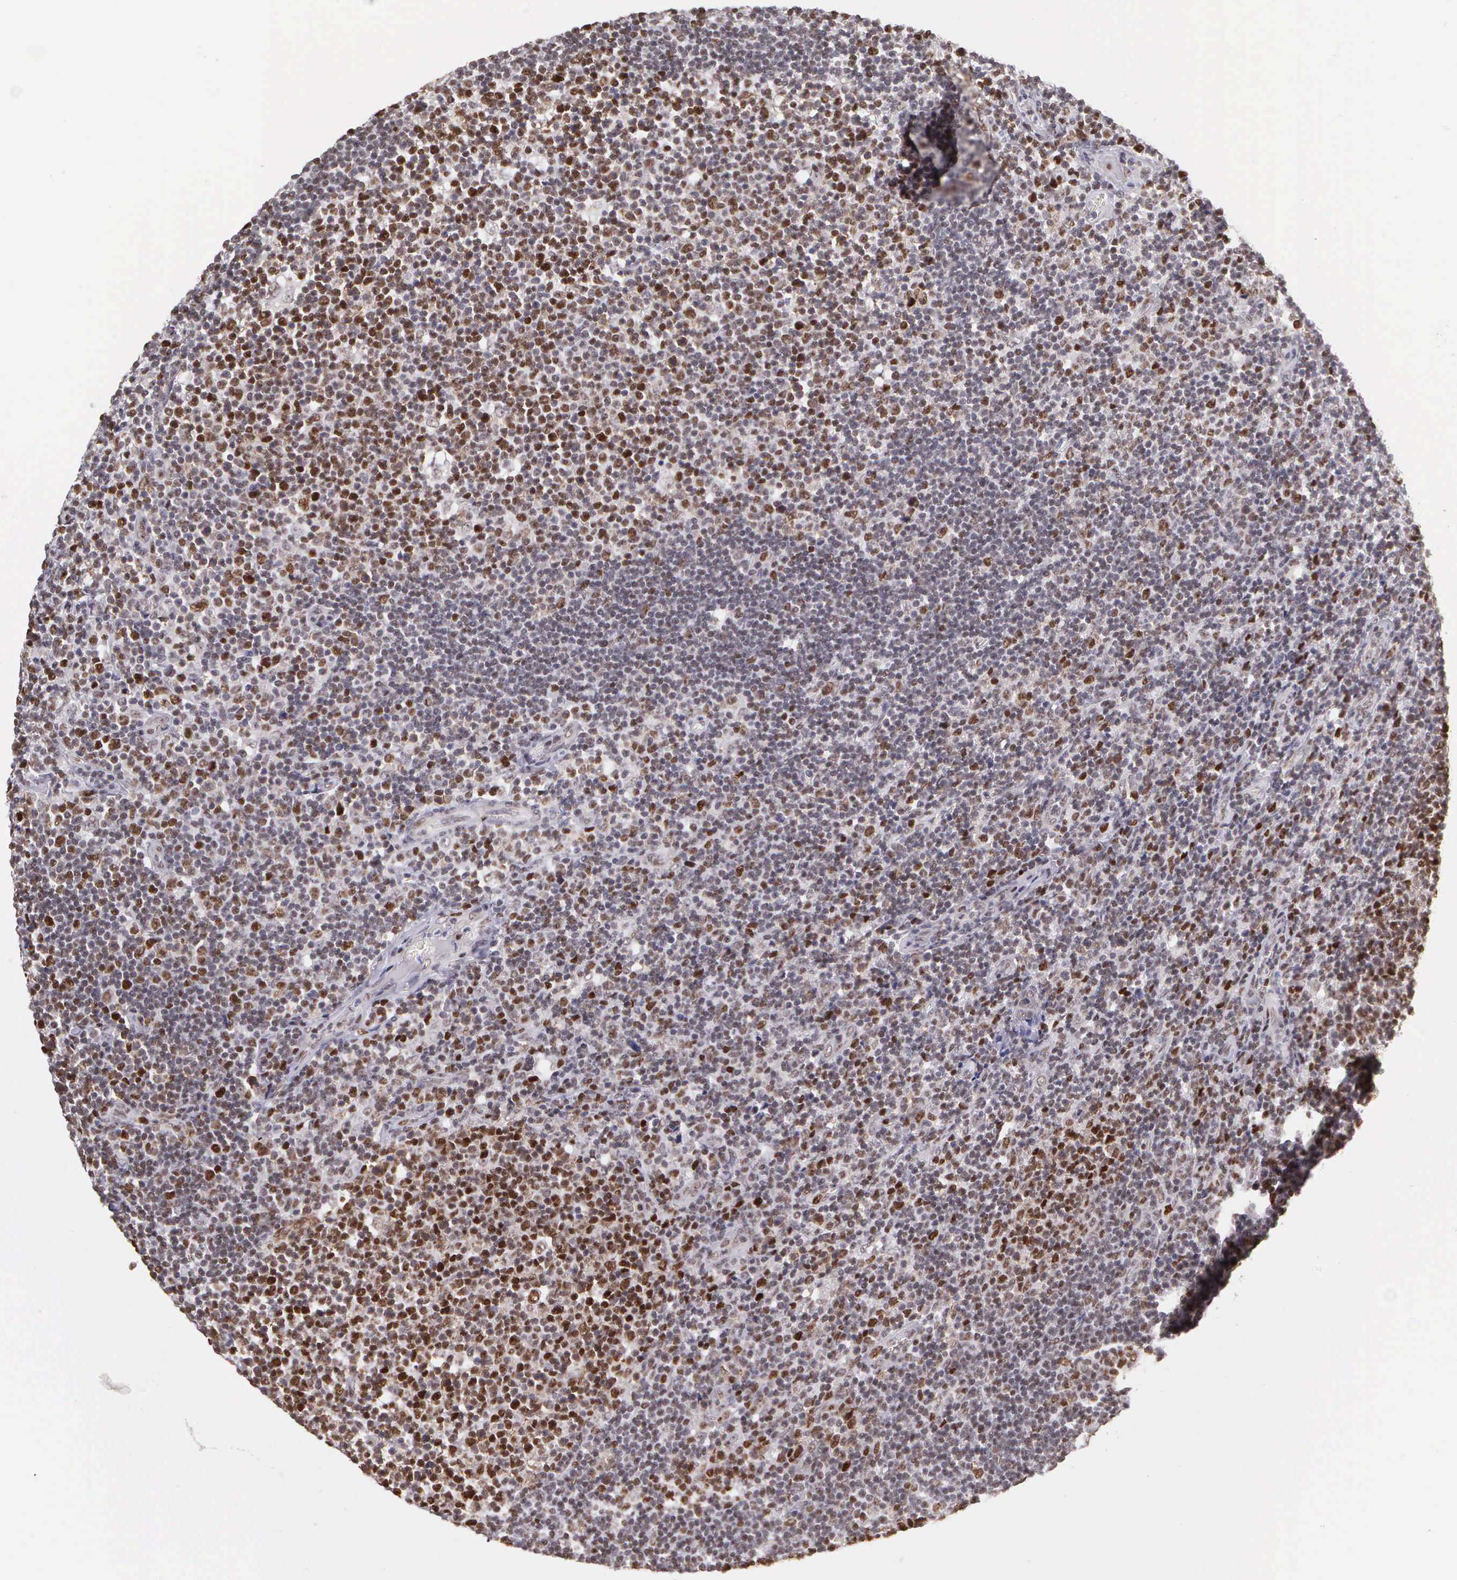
{"staining": {"intensity": "moderate", "quantity": "25%-75%", "location": "nuclear"}, "tissue": "lymphoma", "cell_type": "Tumor cells", "image_type": "cancer", "snomed": [{"axis": "morphology", "description": "Malignant lymphoma, non-Hodgkin's type, Low grade"}, {"axis": "topography", "description": "Lymph node"}], "caption": "Malignant lymphoma, non-Hodgkin's type (low-grade) stained for a protein displays moderate nuclear positivity in tumor cells. (DAB = brown stain, brightfield microscopy at high magnification).", "gene": "UBR7", "patient": {"sex": "male", "age": 74}}